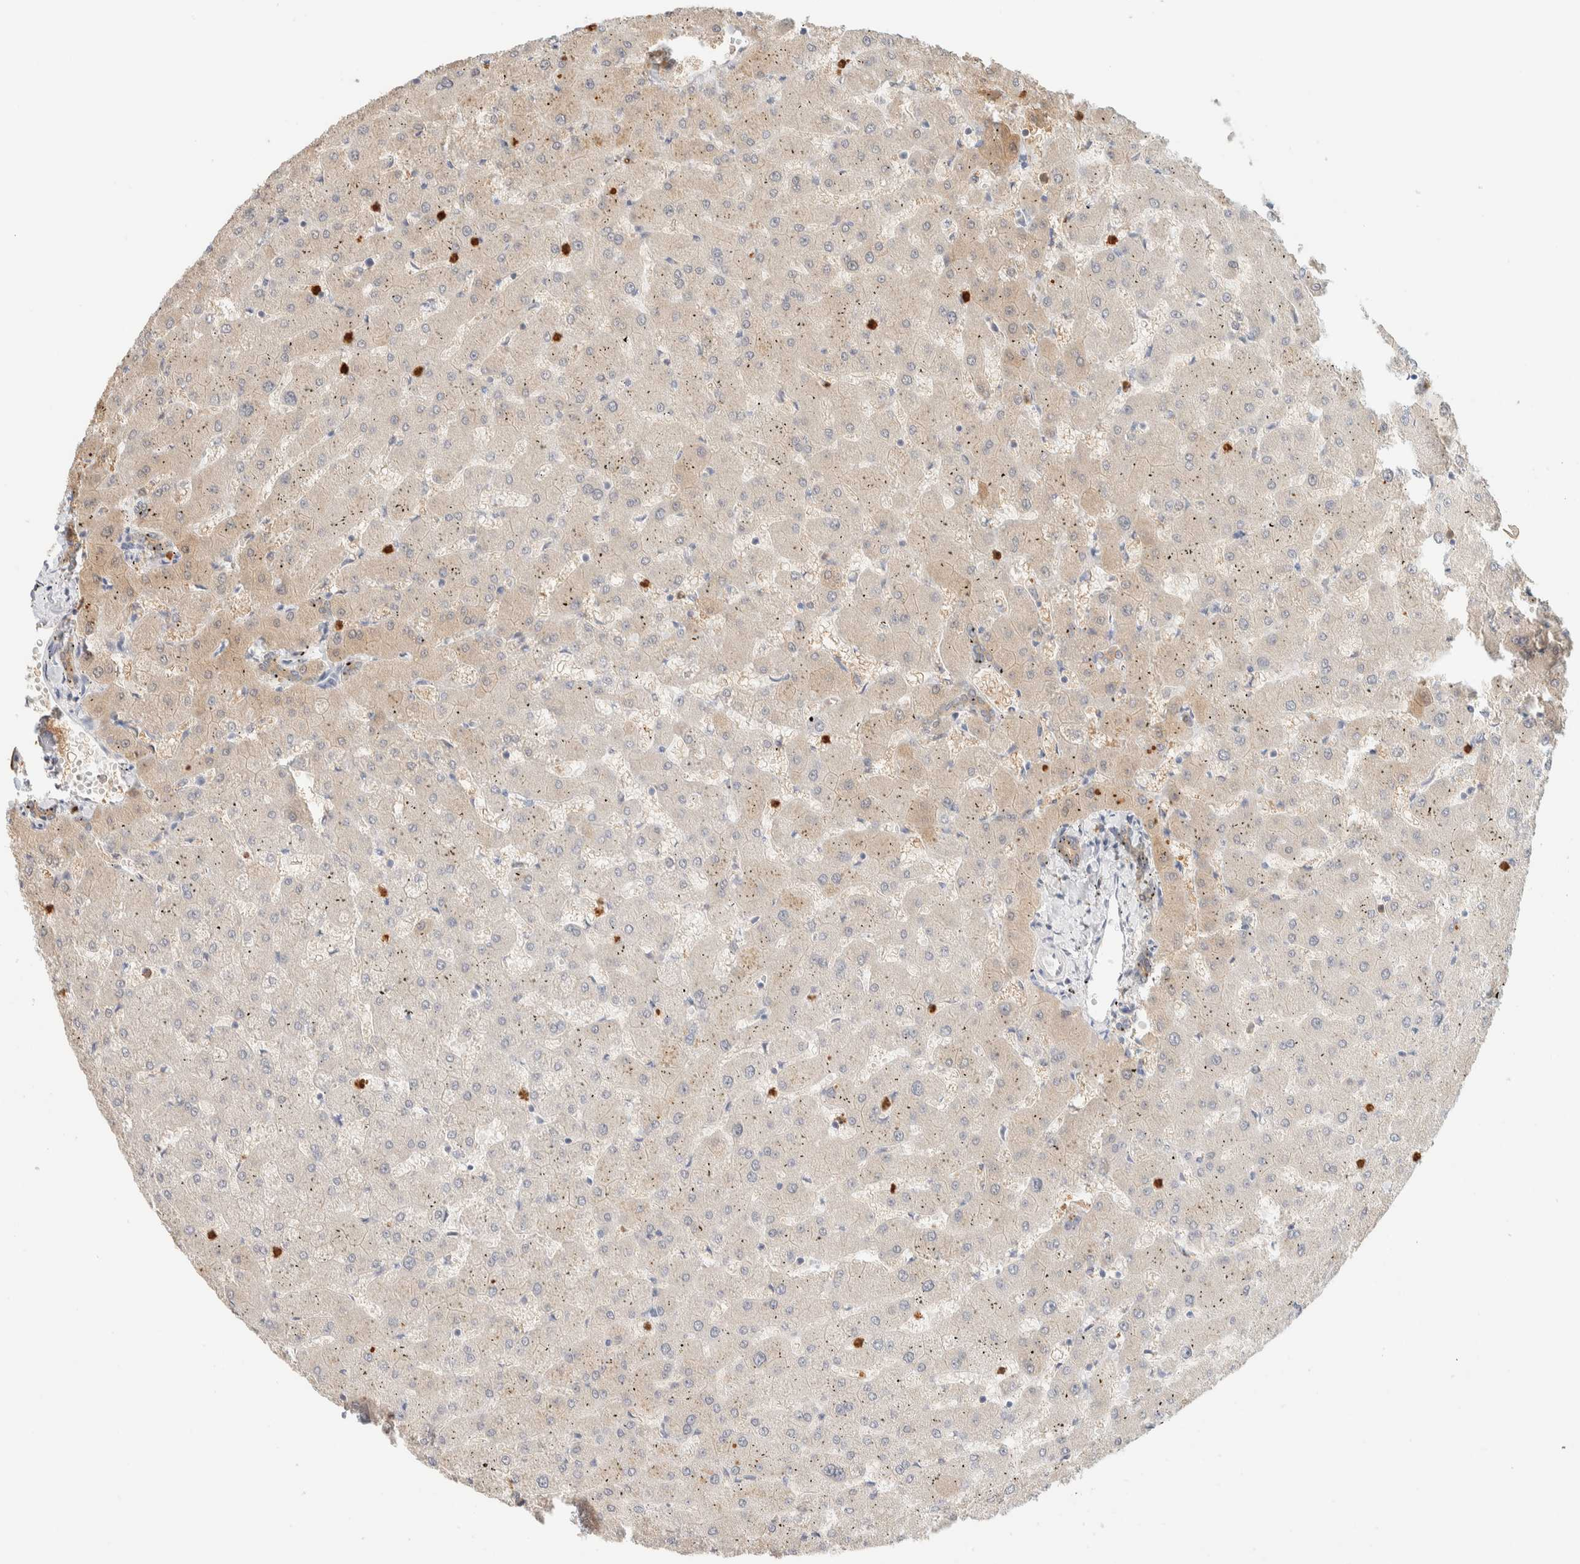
{"staining": {"intensity": "moderate", "quantity": "25%-75%", "location": "cytoplasmic/membranous"}, "tissue": "liver", "cell_type": "Cholangiocytes", "image_type": "normal", "snomed": [{"axis": "morphology", "description": "Normal tissue, NOS"}, {"axis": "topography", "description": "Liver"}], "caption": "High-magnification brightfield microscopy of benign liver stained with DAB (3,3'-diaminobenzidine) (brown) and counterstained with hematoxylin (blue). cholangiocytes exhibit moderate cytoplasmic/membranous positivity is present in about25%-75% of cells.", "gene": "SETD4", "patient": {"sex": "female", "age": 63}}